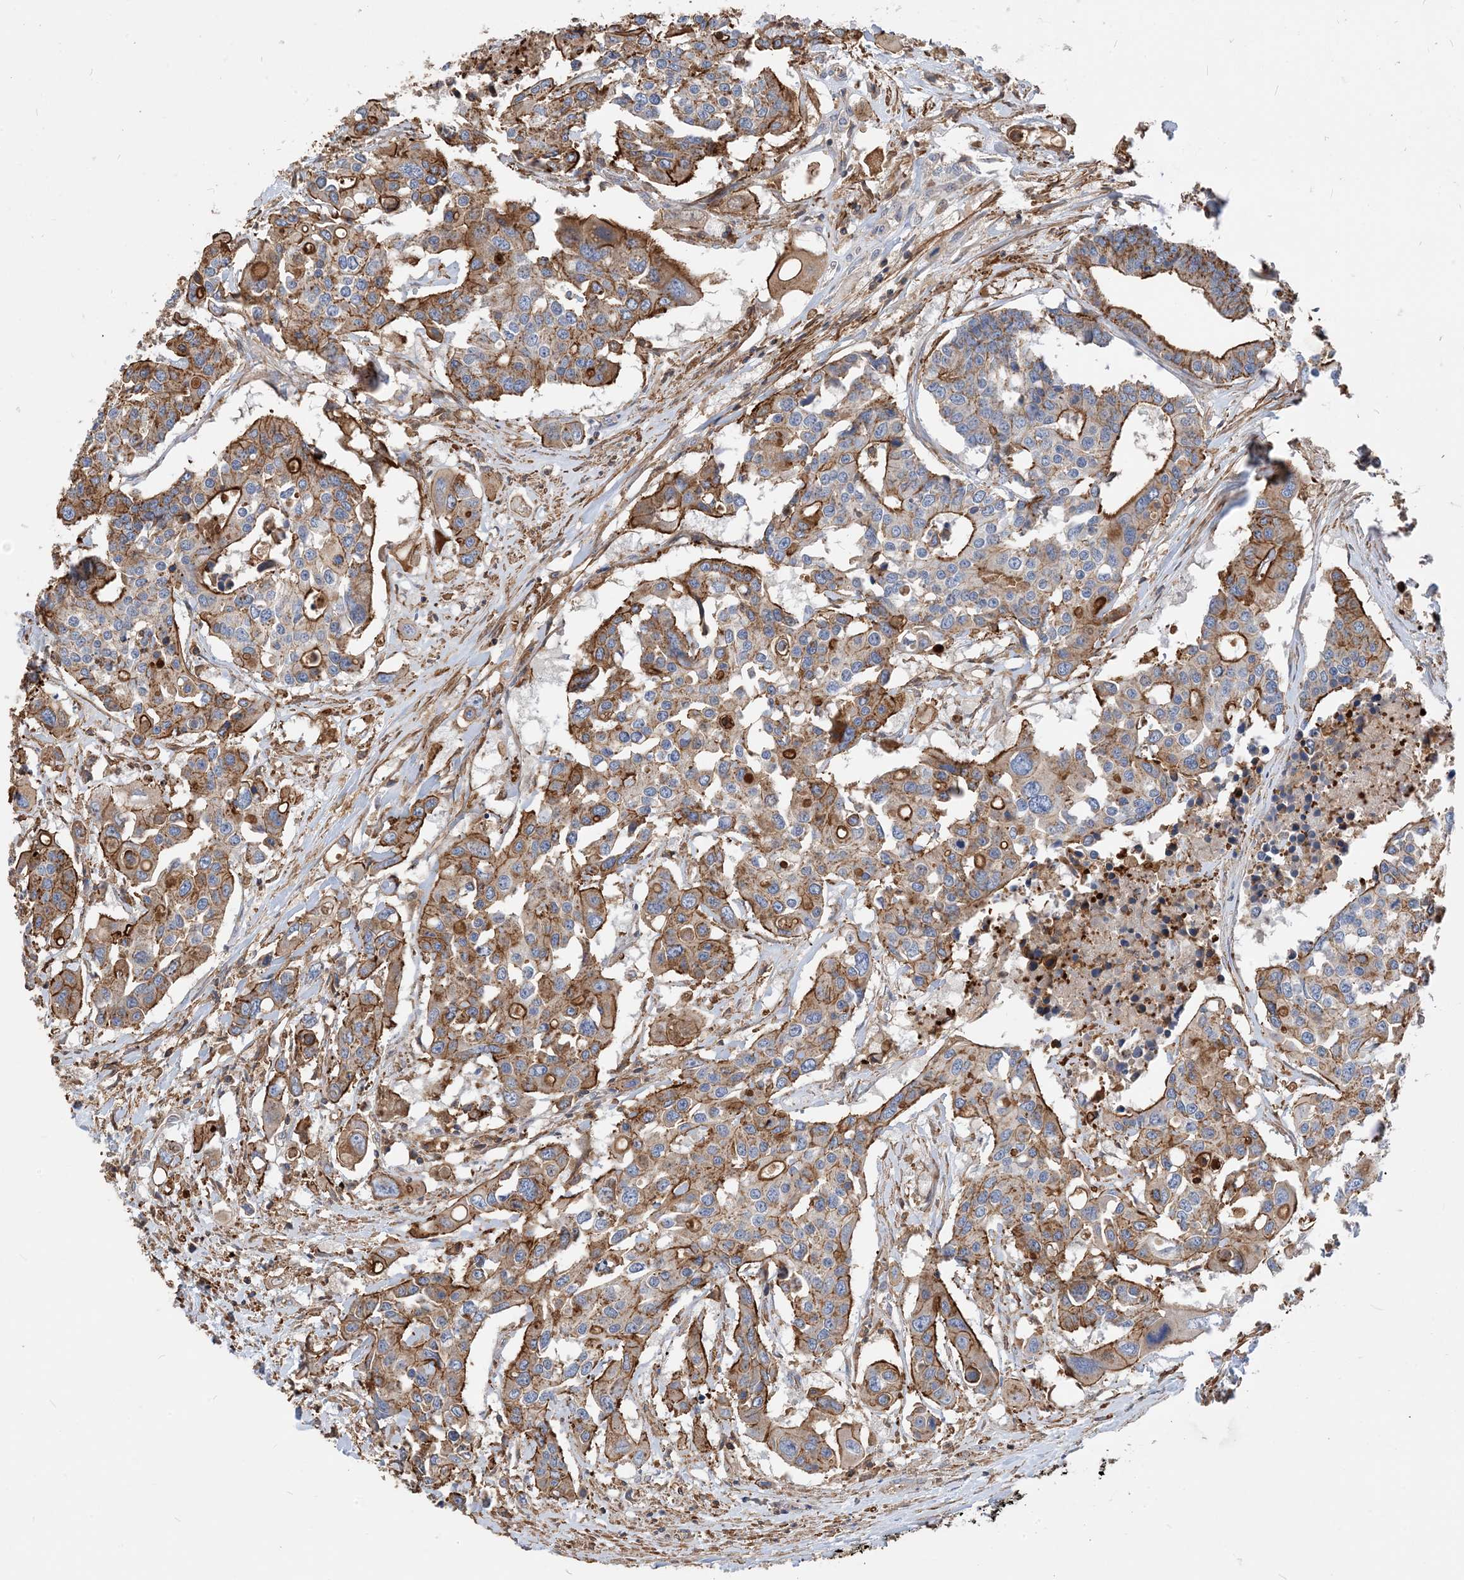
{"staining": {"intensity": "moderate", "quantity": ">75%", "location": "cytoplasmic/membranous"}, "tissue": "colorectal cancer", "cell_type": "Tumor cells", "image_type": "cancer", "snomed": [{"axis": "morphology", "description": "Adenocarcinoma, NOS"}, {"axis": "topography", "description": "Colon"}], "caption": "A micrograph of human colorectal cancer (adenocarcinoma) stained for a protein displays moderate cytoplasmic/membranous brown staining in tumor cells.", "gene": "PARVG", "patient": {"sex": "male", "age": 77}}